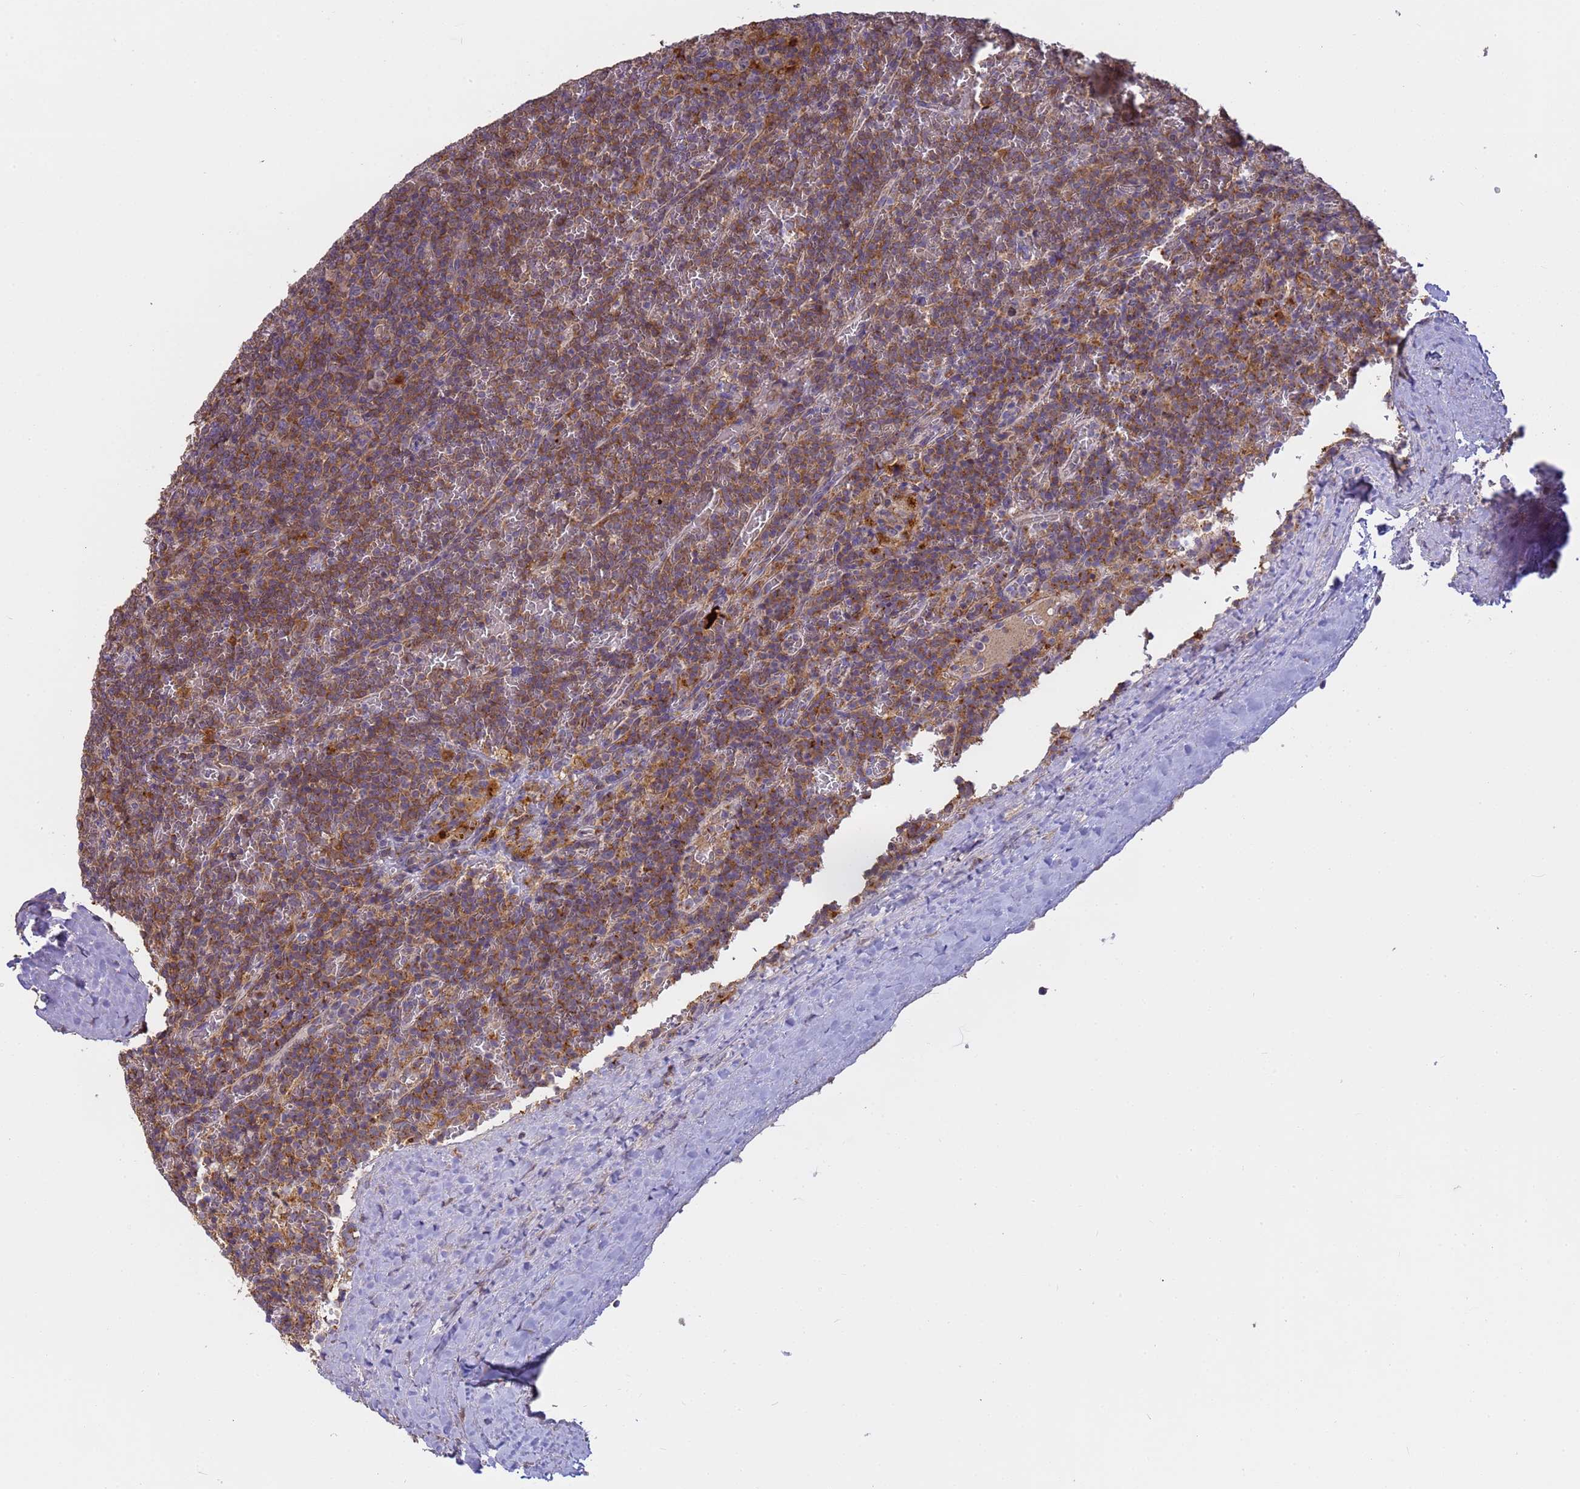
{"staining": {"intensity": "moderate", "quantity": ">75%", "location": "cytoplasmic/membranous"}, "tissue": "lymphoma", "cell_type": "Tumor cells", "image_type": "cancer", "snomed": [{"axis": "morphology", "description": "Malignant lymphoma, non-Hodgkin's type, Low grade"}, {"axis": "topography", "description": "Spleen"}], "caption": "Immunohistochemical staining of malignant lymphoma, non-Hodgkin's type (low-grade) exhibits medium levels of moderate cytoplasmic/membranous protein staining in about >75% of tumor cells. (DAB IHC with brightfield microscopy, high magnification).", "gene": "M6PR", "patient": {"sex": "female", "age": 19}}